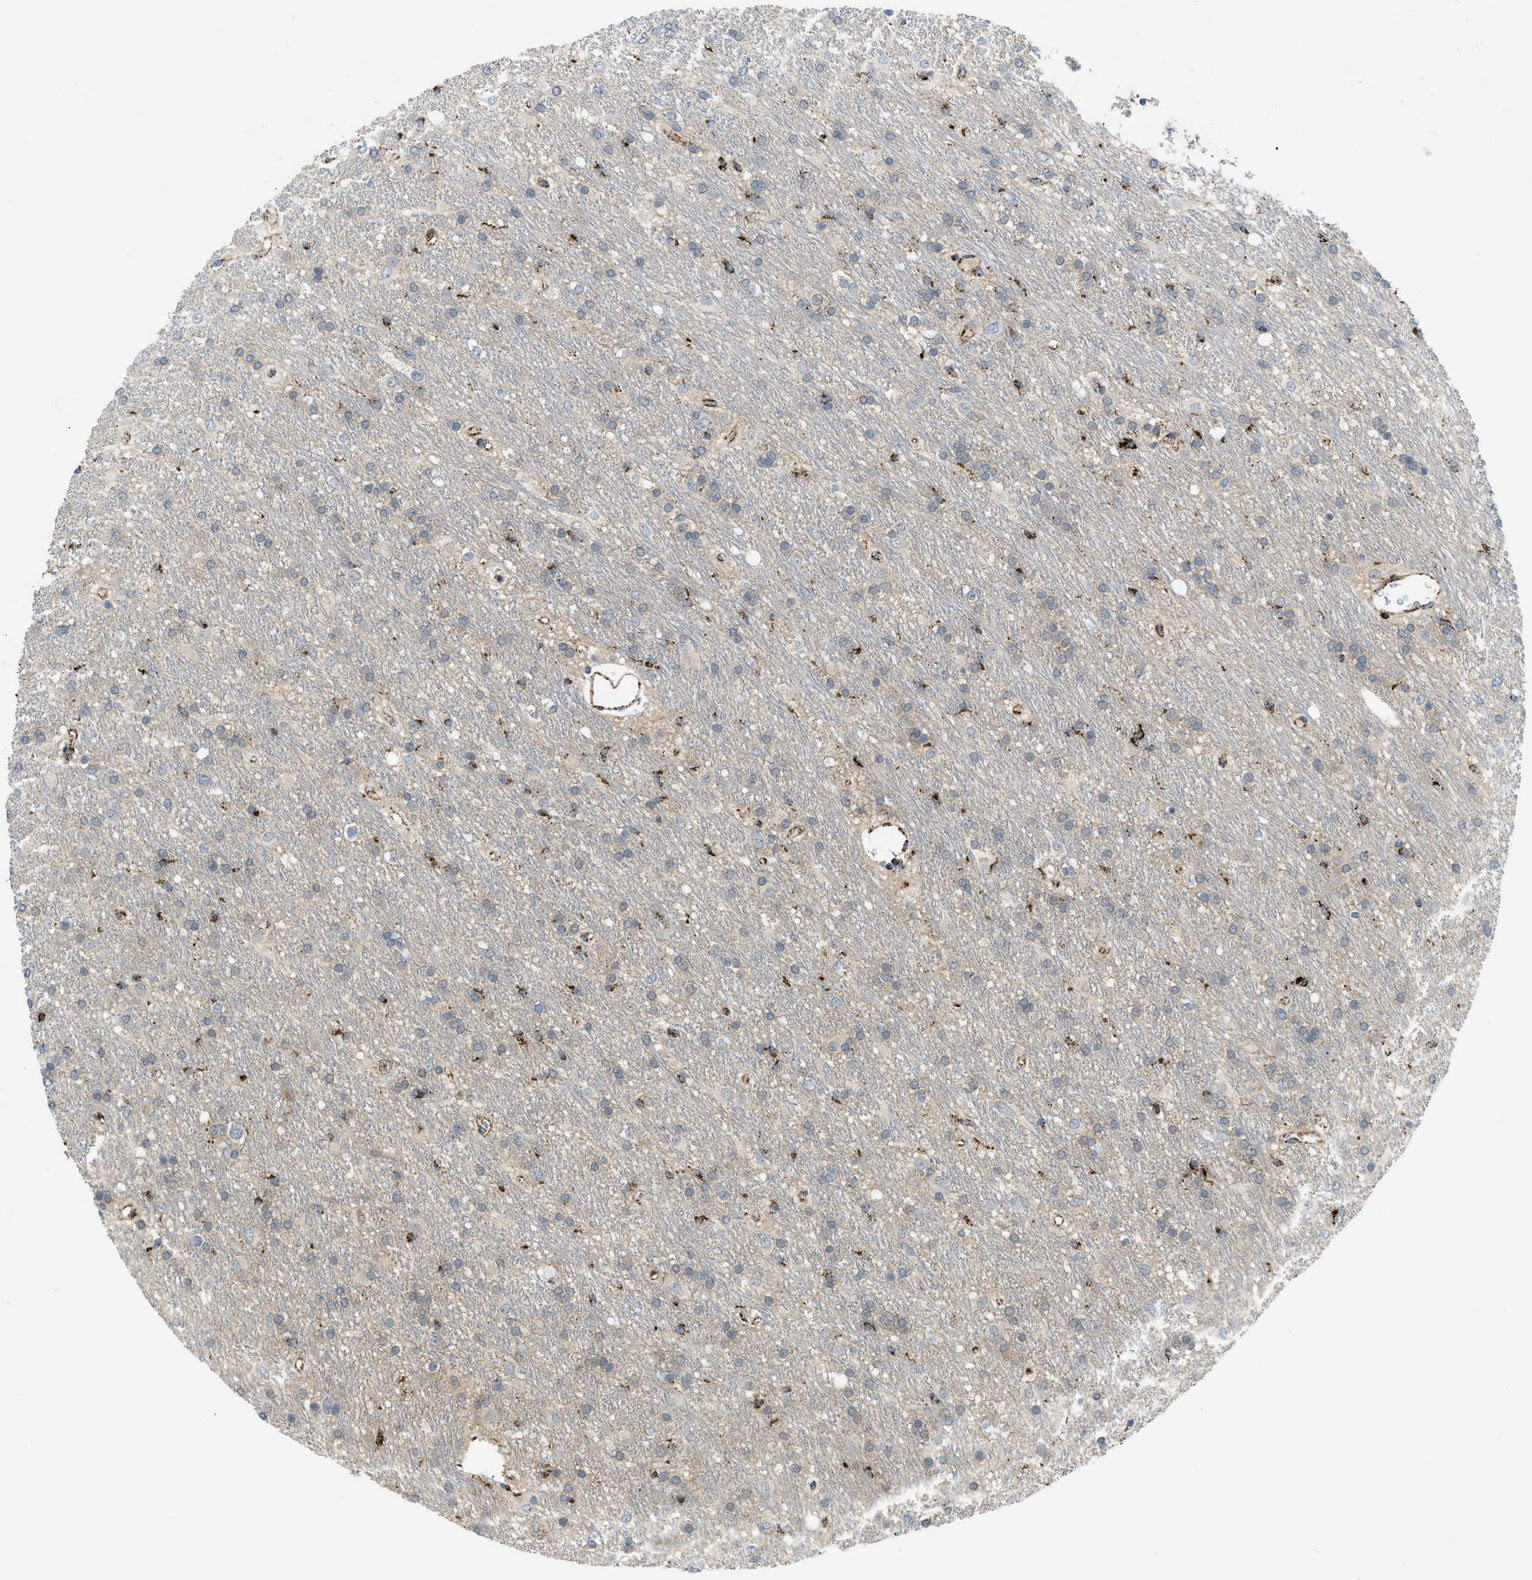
{"staining": {"intensity": "negative", "quantity": "none", "location": "none"}, "tissue": "glioma", "cell_type": "Tumor cells", "image_type": "cancer", "snomed": [{"axis": "morphology", "description": "Glioma, malignant, Low grade"}, {"axis": "topography", "description": "Brain"}], "caption": "Immunohistochemistry (IHC) of glioma exhibits no positivity in tumor cells. The staining was performed using DAB to visualize the protein expression in brown, while the nuclei were stained in blue with hematoxylin (Magnification: 20x).", "gene": "SQOR", "patient": {"sex": "male", "age": 77}}